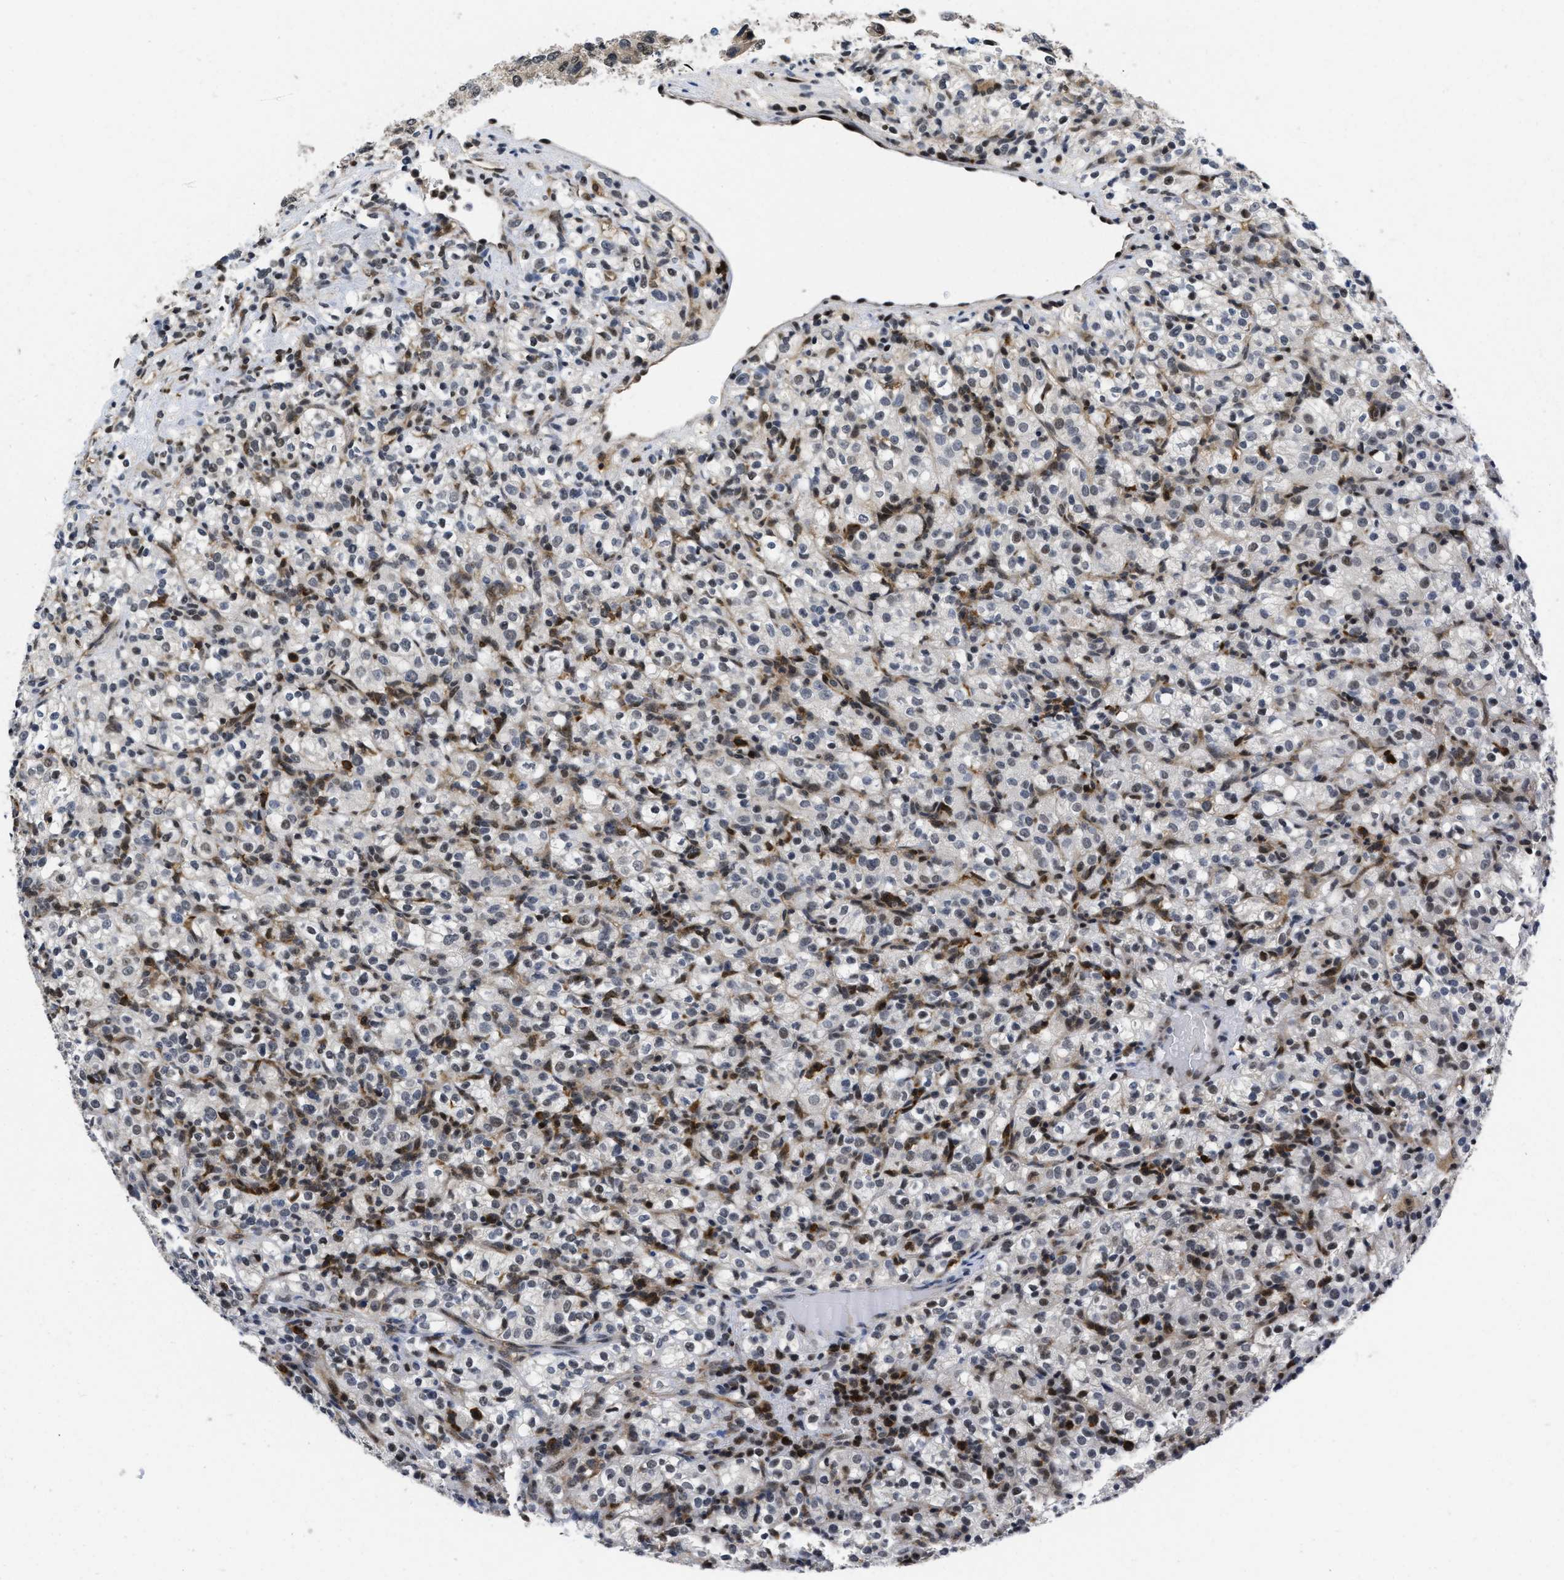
{"staining": {"intensity": "weak", "quantity": "25%-75%", "location": "nuclear"}, "tissue": "renal cancer", "cell_type": "Tumor cells", "image_type": "cancer", "snomed": [{"axis": "morphology", "description": "Normal tissue, NOS"}, {"axis": "morphology", "description": "Adenocarcinoma, NOS"}, {"axis": "topography", "description": "Kidney"}], "caption": "Immunohistochemistry (IHC) image of neoplastic tissue: human adenocarcinoma (renal) stained using IHC displays low levels of weak protein expression localized specifically in the nuclear of tumor cells, appearing as a nuclear brown color.", "gene": "HIF1A", "patient": {"sex": "female", "age": 72}}